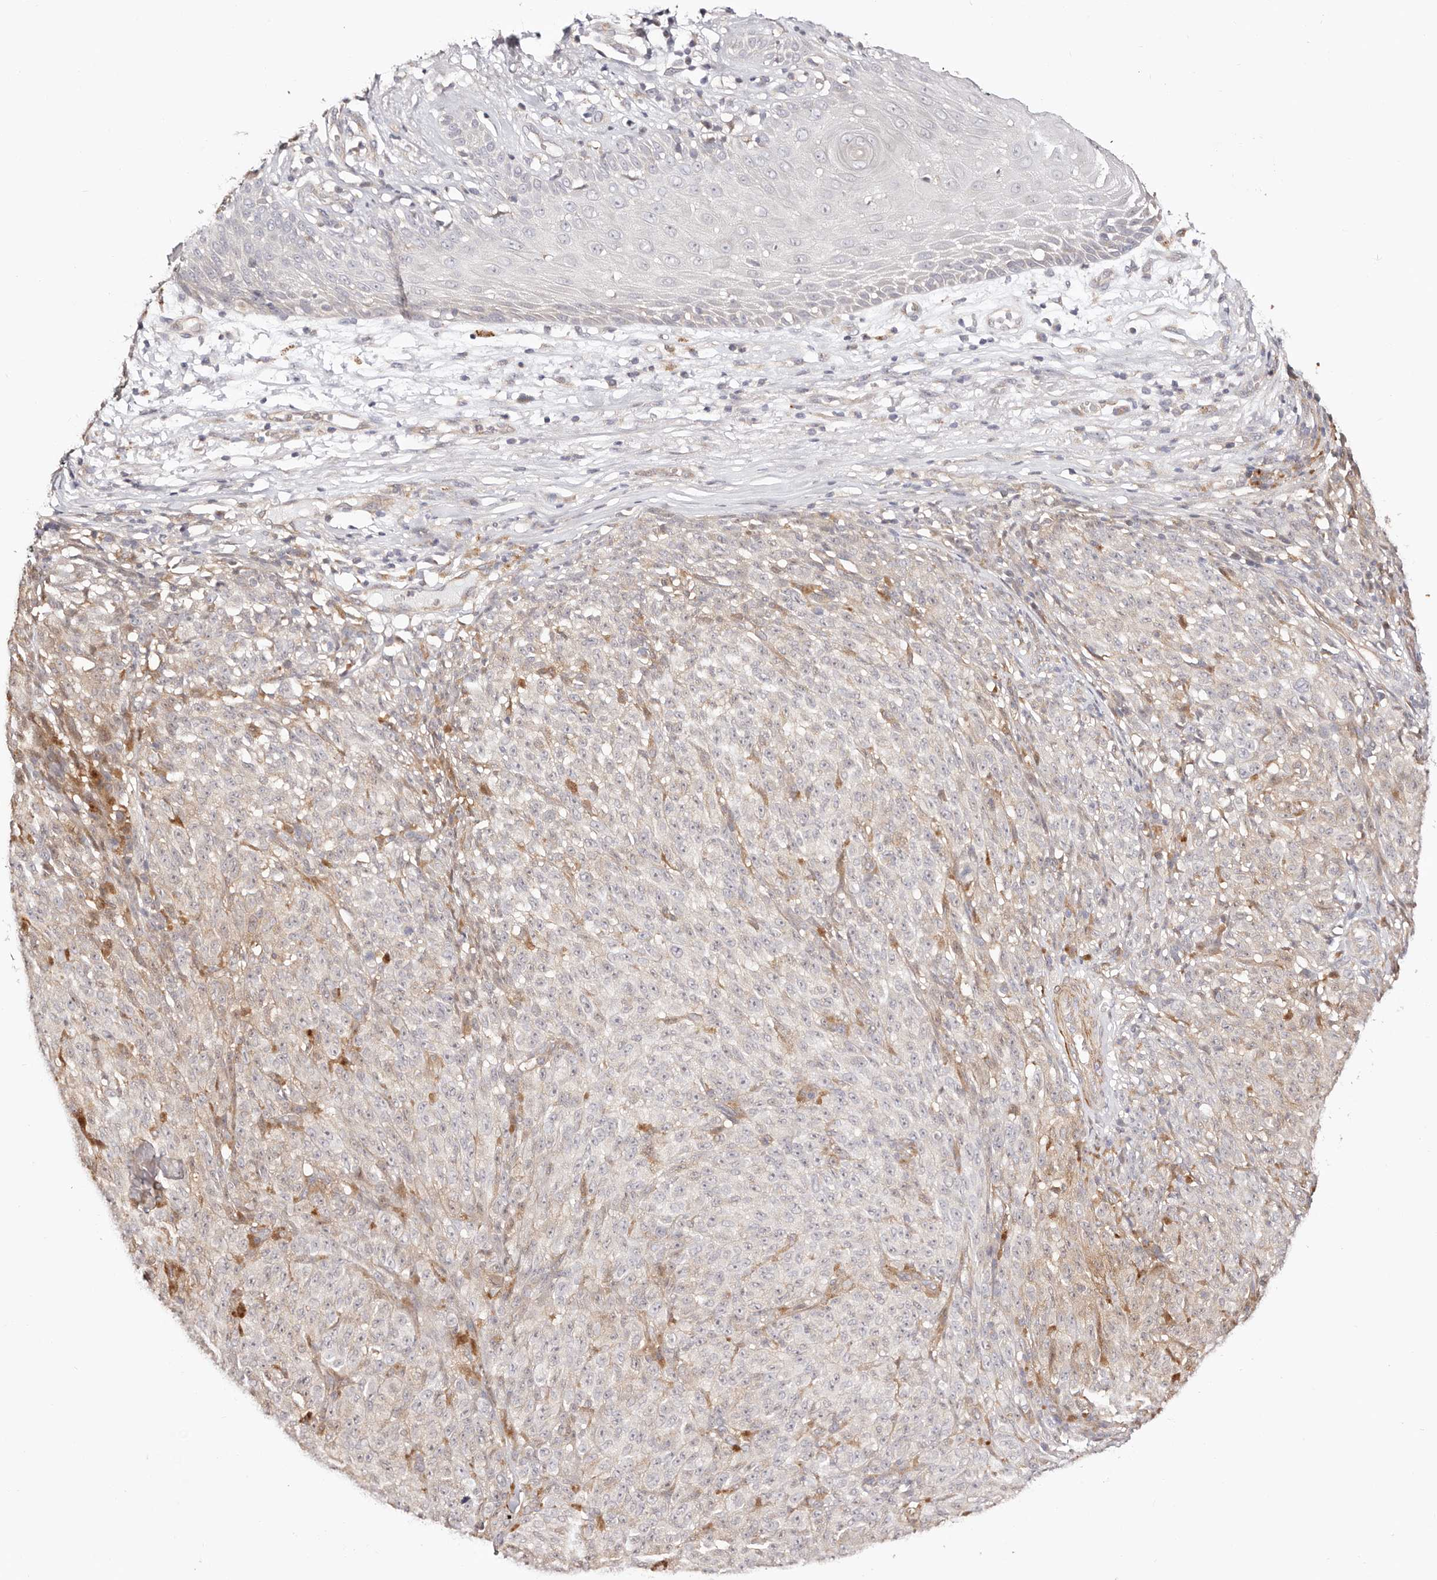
{"staining": {"intensity": "weak", "quantity": "<25%", "location": "cytoplasmic/membranous"}, "tissue": "melanoma", "cell_type": "Tumor cells", "image_type": "cancer", "snomed": [{"axis": "morphology", "description": "Malignant melanoma, NOS"}, {"axis": "topography", "description": "Skin"}], "caption": "A high-resolution photomicrograph shows immunohistochemistry staining of melanoma, which displays no significant expression in tumor cells.", "gene": "MAPK1", "patient": {"sex": "female", "age": 82}}